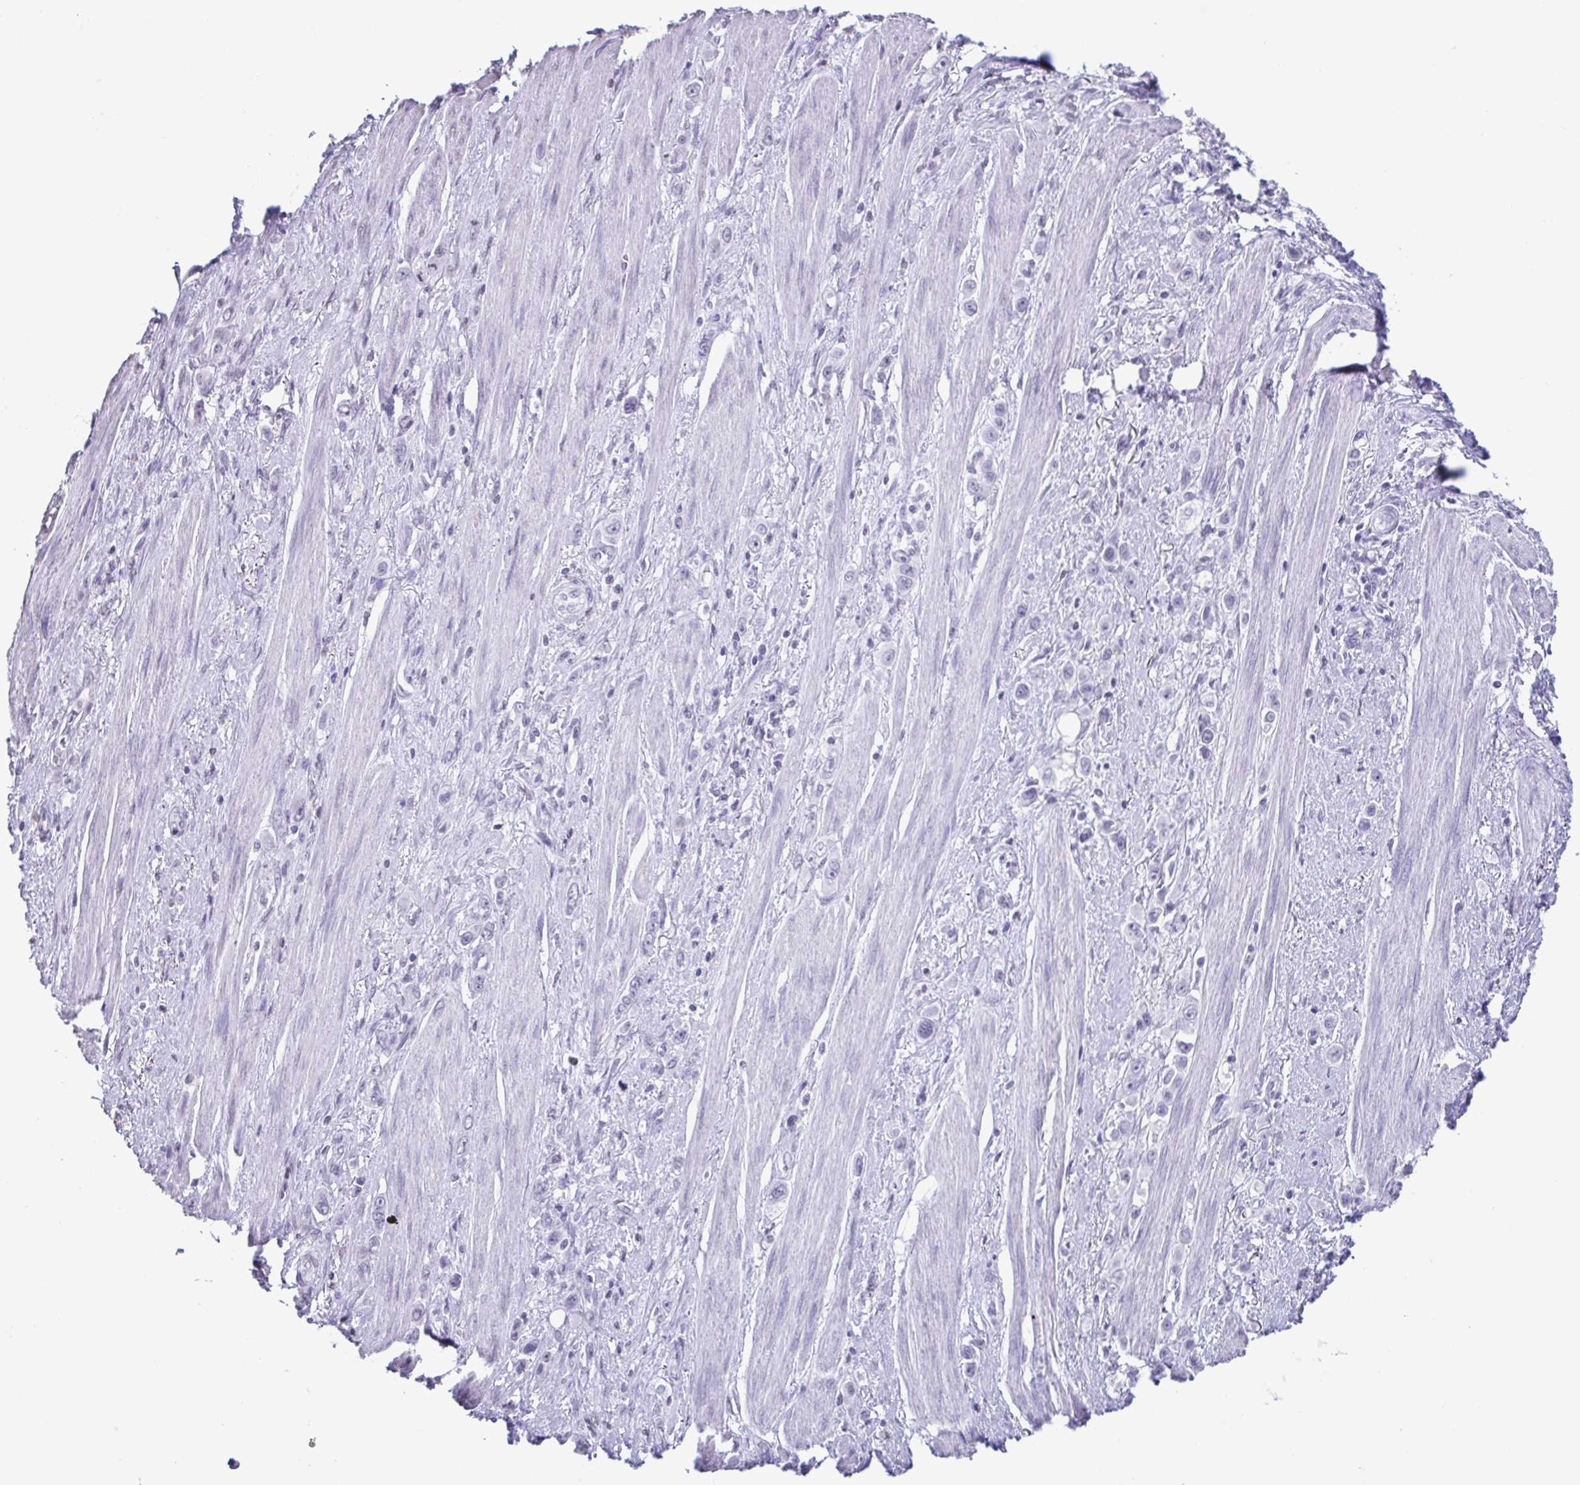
{"staining": {"intensity": "negative", "quantity": "none", "location": "none"}, "tissue": "stomach cancer", "cell_type": "Tumor cells", "image_type": "cancer", "snomed": [{"axis": "morphology", "description": "Adenocarcinoma, NOS"}, {"axis": "topography", "description": "Stomach, upper"}], "caption": "Image shows no protein staining in tumor cells of stomach cancer tissue.", "gene": "VCY1B", "patient": {"sex": "male", "age": 75}}